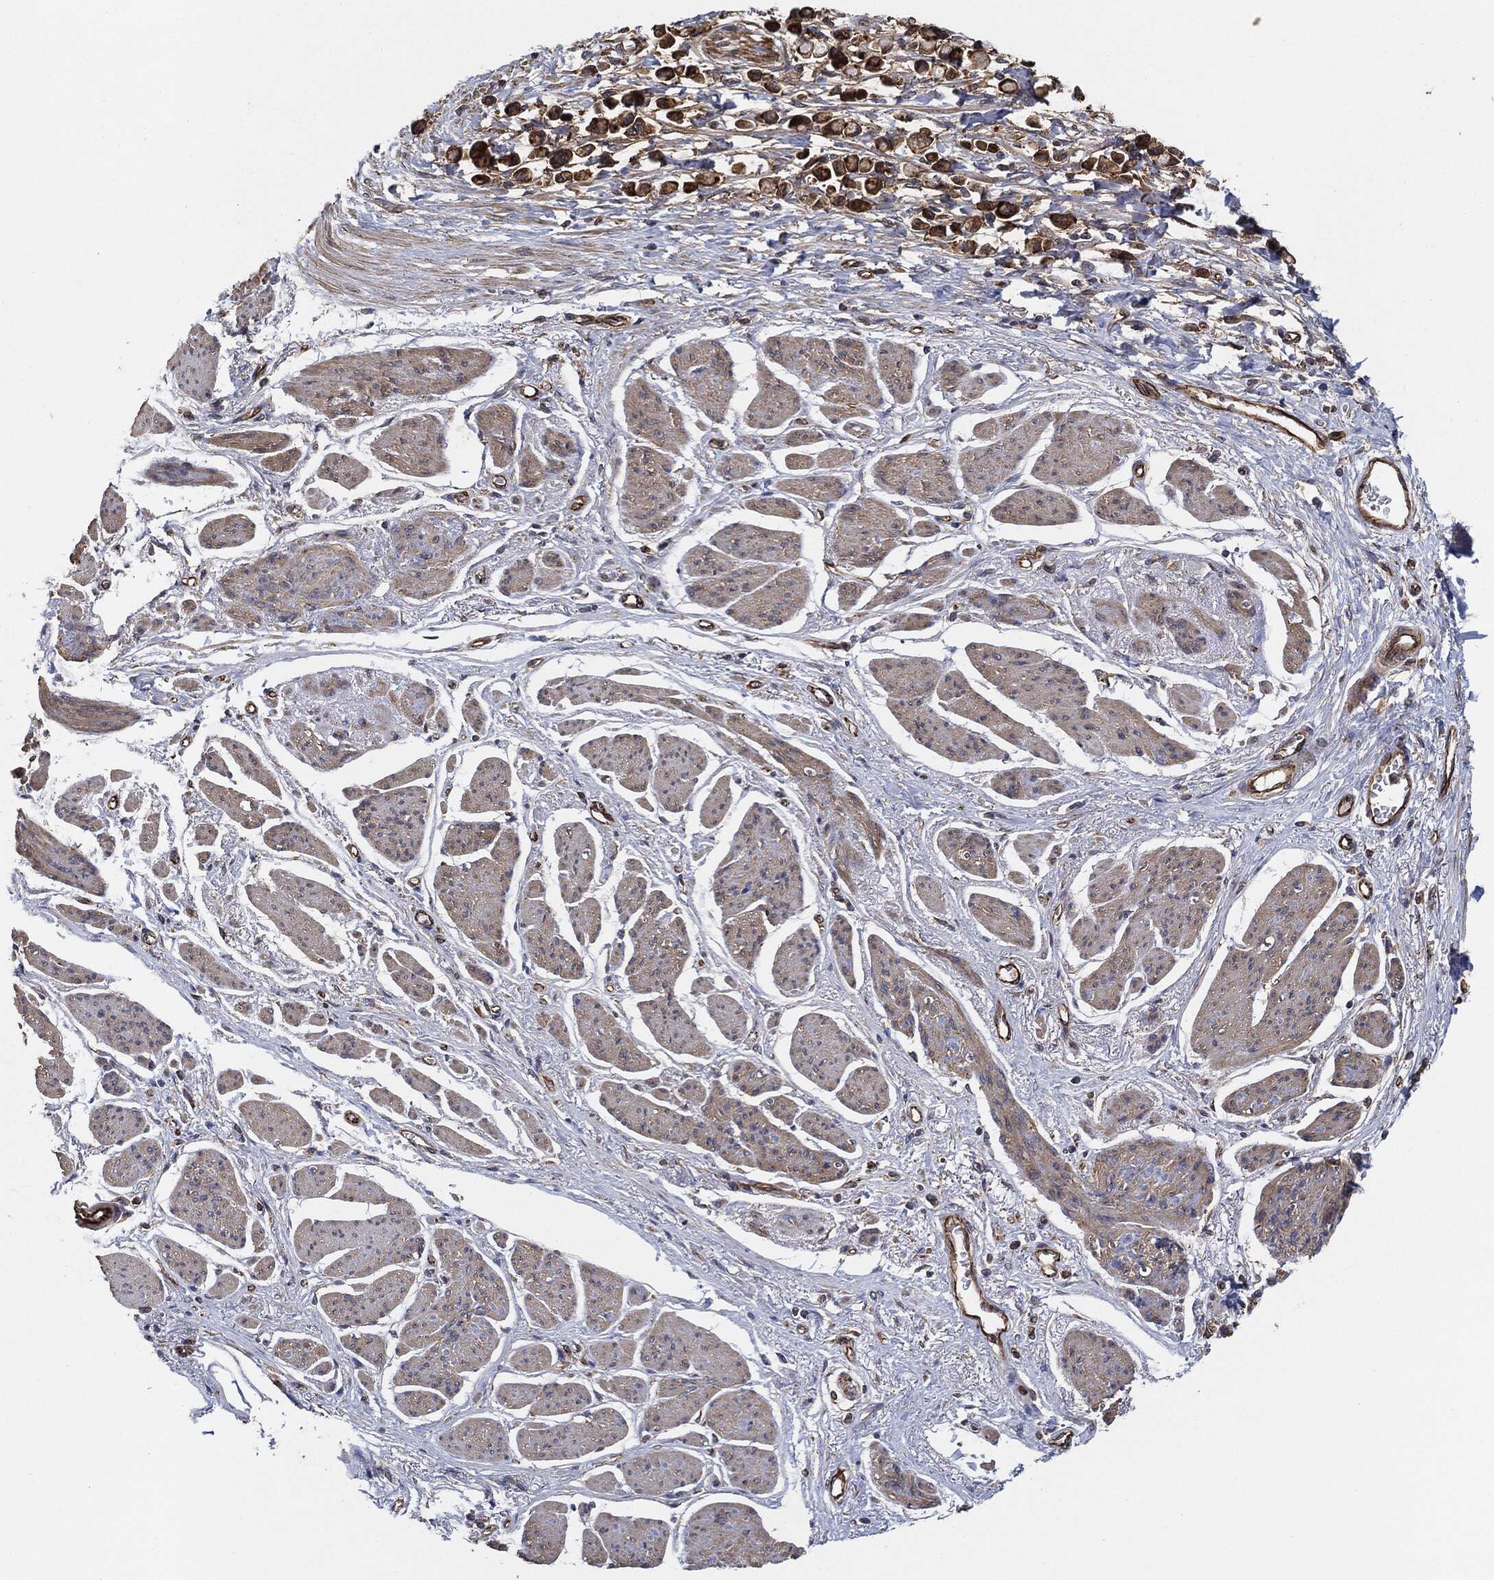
{"staining": {"intensity": "strong", "quantity": ">75%", "location": "cytoplasmic/membranous"}, "tissue": "stomach cancer", "cell_type": "Tumor cells", "image_type": "cancer", "snomed": [{"axis": "morphology", "description": "Adenocarcinoma, NOS"}, {"axis": "topography", "description": "Stomach"}], "caption": "Tumor cells demonstrate high levels of strong cytoplasmic/membranous expression in approximately >75% of cells in human adenocarcinoma (stomach).", "gene": "CTNNA1", "patient": {"sex": "female", "age": 81}}